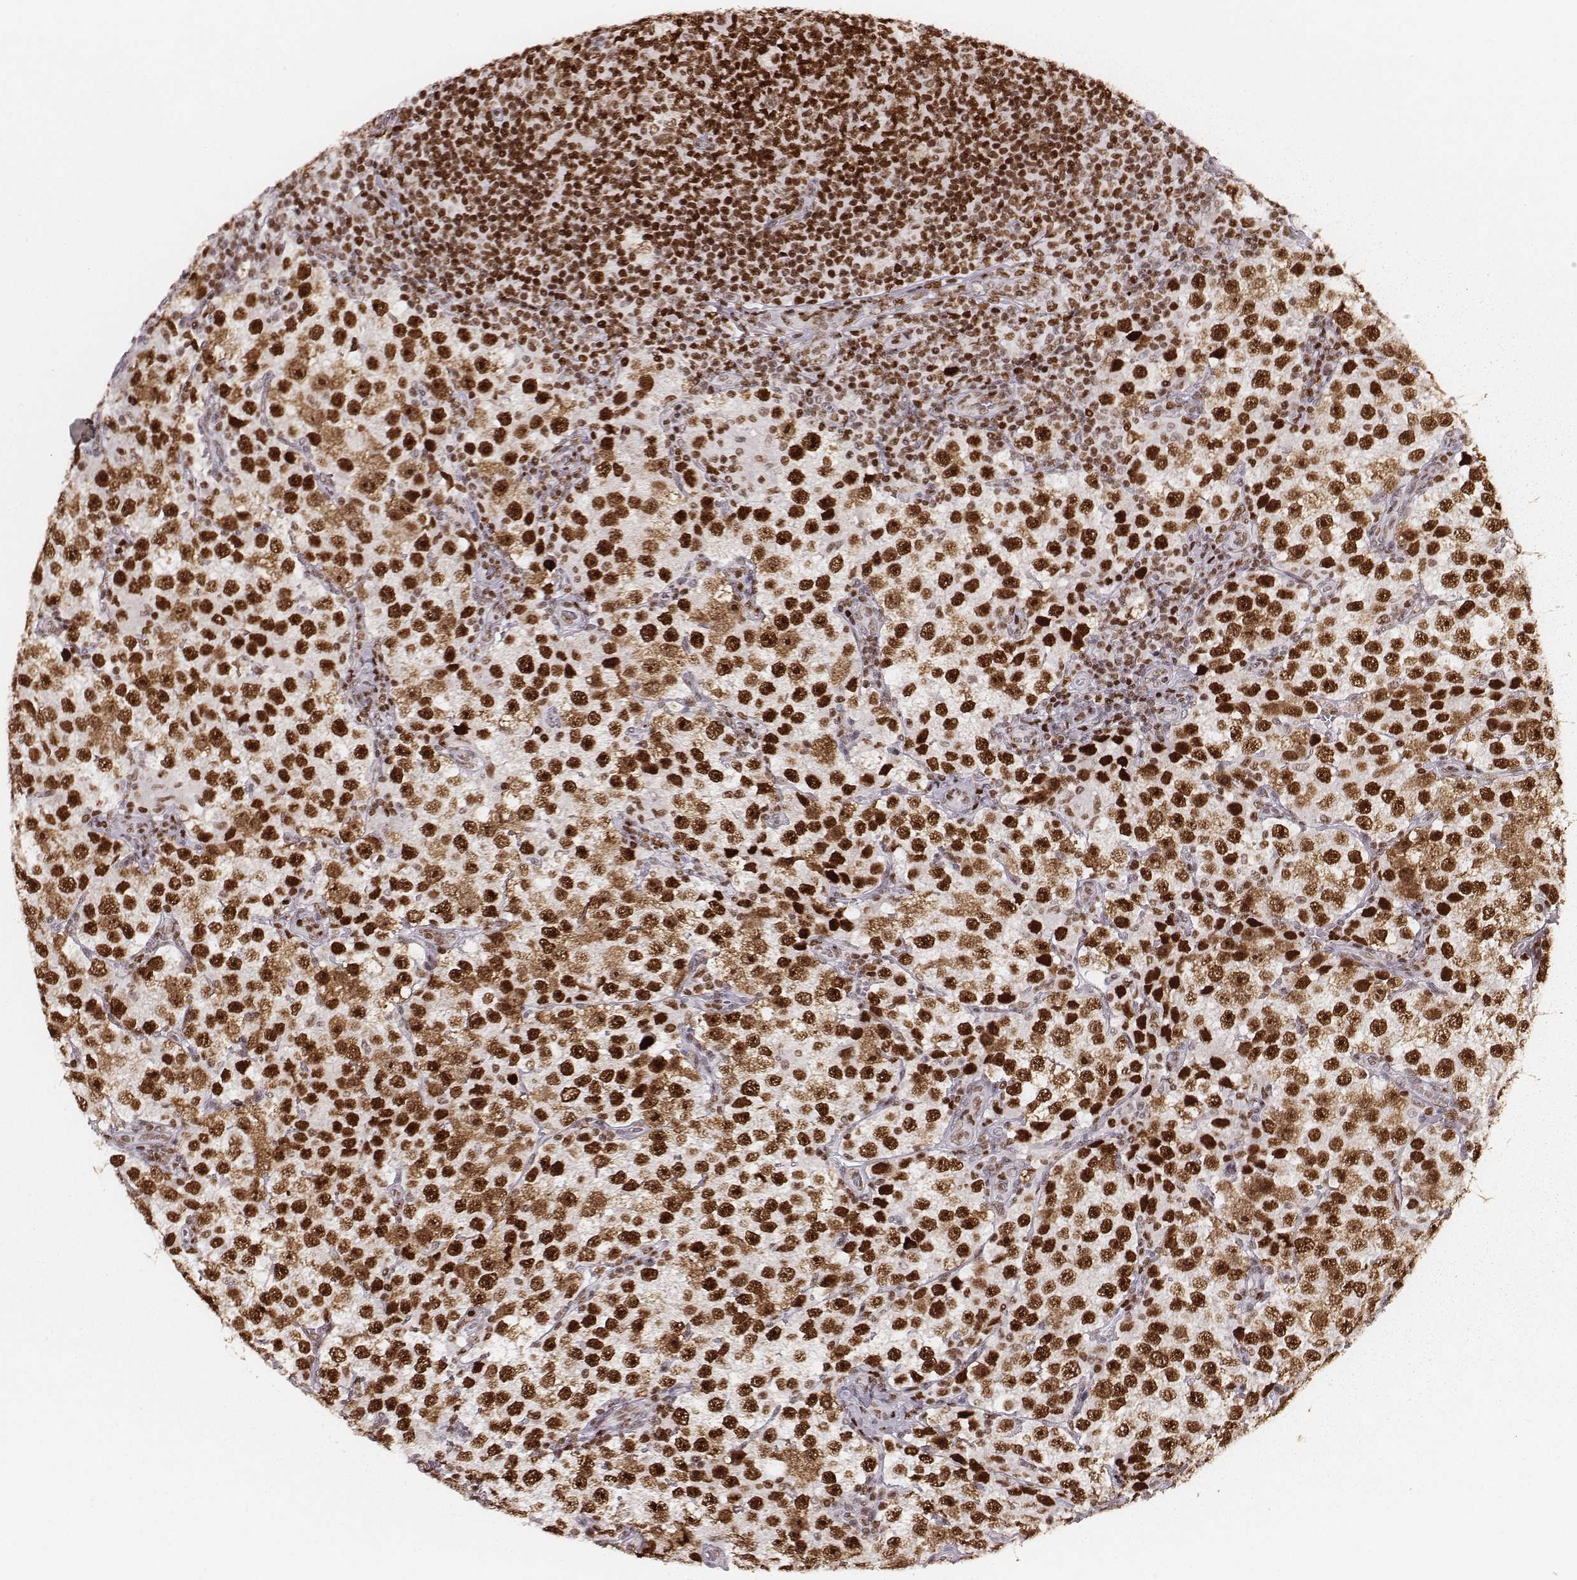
{"staining": {"intensity": "strong", "quantity": ">75%", "location": "nuclear"}, "tissue": "testis cancer", "cell_type": "Tumor cells", "image_type": "cancer", "snomed": [{"axis": "morphology", "description": "Seminoma, NOS"}, {"axis": "topography", "description": "Testis"}], "caption": "Immunohistochemistry of testis seminoma displays high levels of strong nuclear positivity in about >75% of tumor cells. The protein of interest is stained brown, and the nuclei are stained in blue (DAB IHC with brightfield microscopy, high magnification).", "gene": "PARP1", "patient": {"sex": "male", "age": 37}}